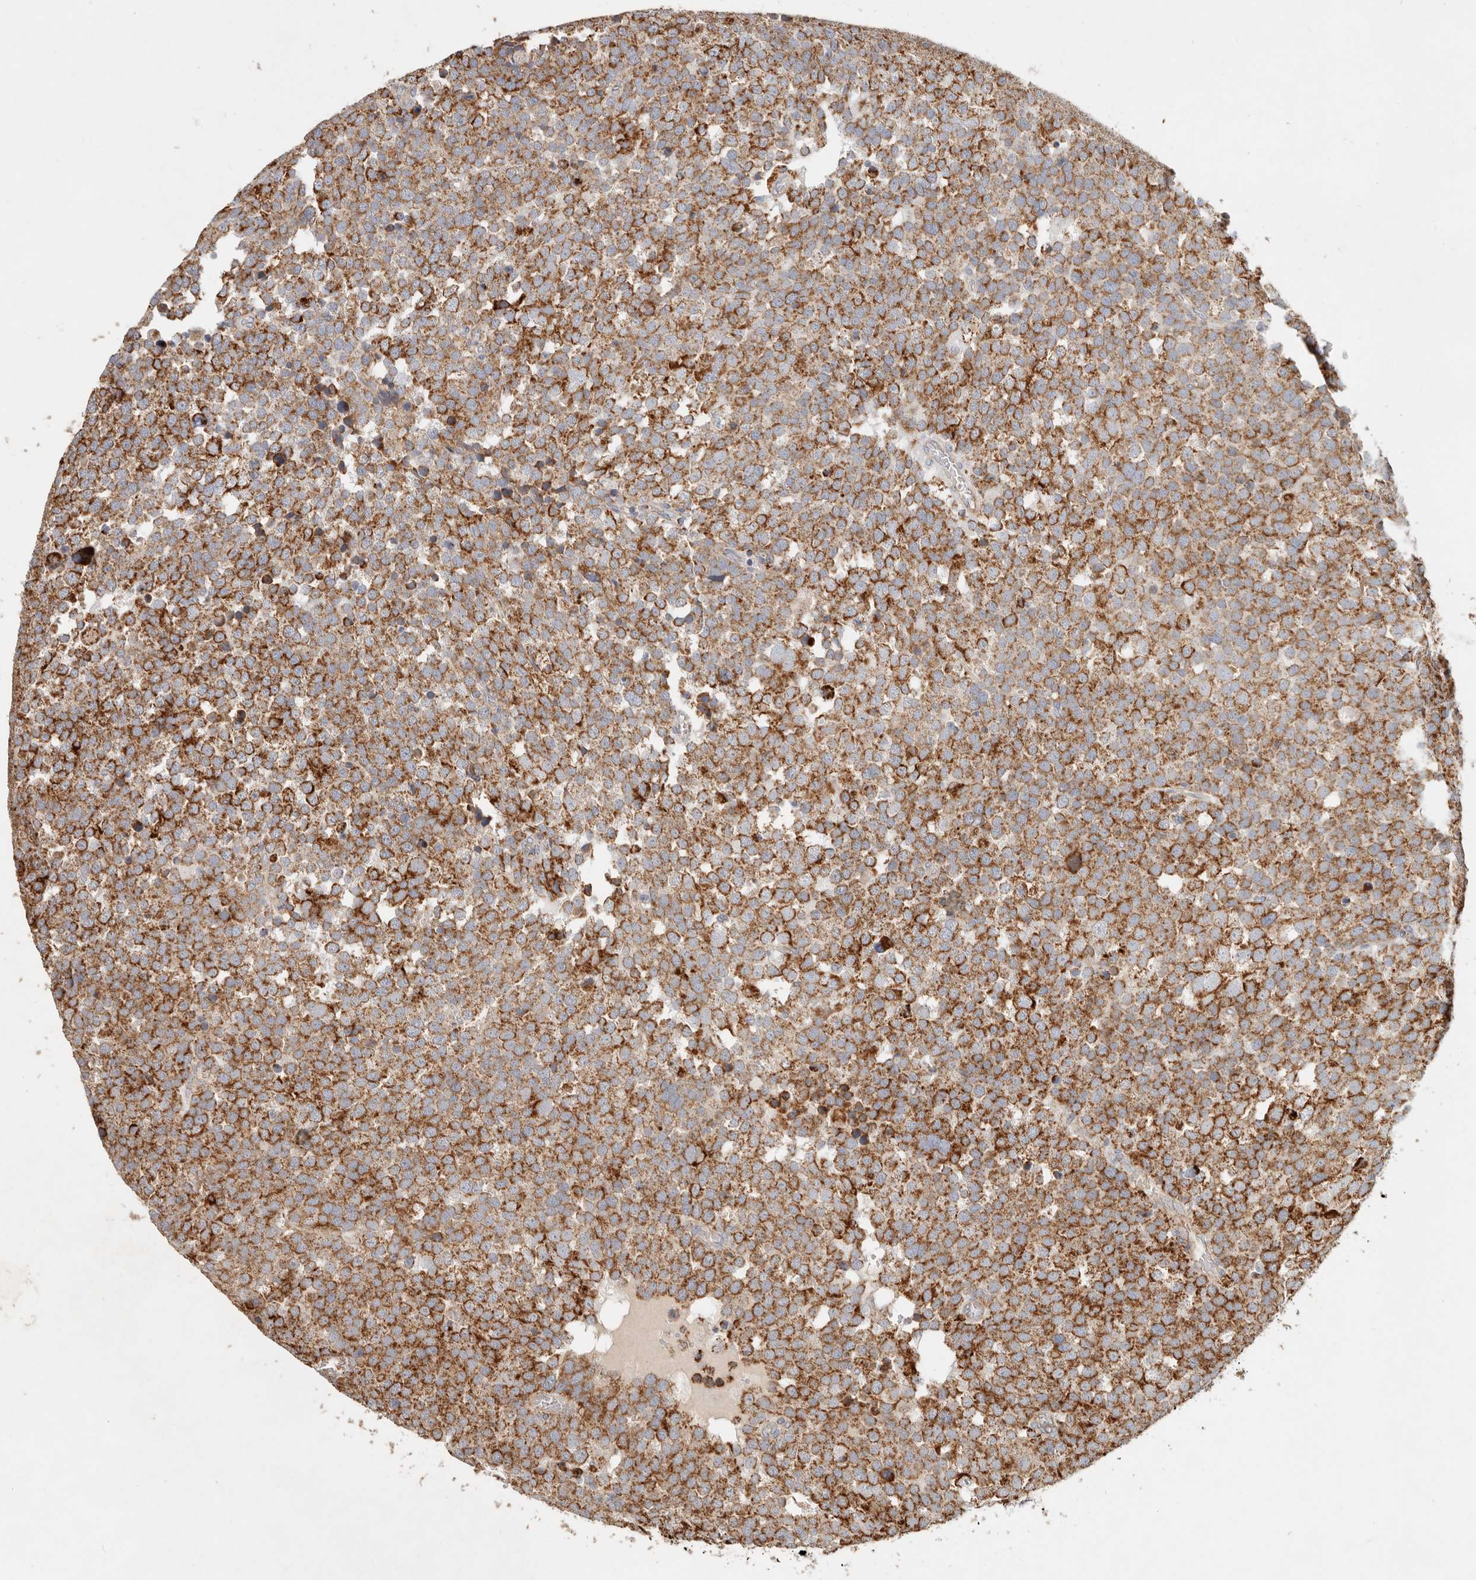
{"staining": {"intensity": "strong", "quantity": ">75%", "location": "cytoplasmic/membranous"}, "tissue": "testis cancer", "cell_type": "Tumor cells", "image_type": "cancer", "snomed": [{"axis": "morphology", "description": "Seminoma, NOS"}, {"axis": "topography", "description": "Testis"}], "caption": "Testis seminoma stained with DAB (3,3'-diaminobenzidine) IHC shows high levels of strong cytoplasmic/membranous positivity in about >75% of tumor cells. The staining is performed using DAB (3,3'-diaminobenzidine) brown chromogen to label protein expression. The nuclei are counter-stained blue using hematoxylin.", "gene": "ARHGEF10L", "patient": {"sex": "male", "age": 71}}